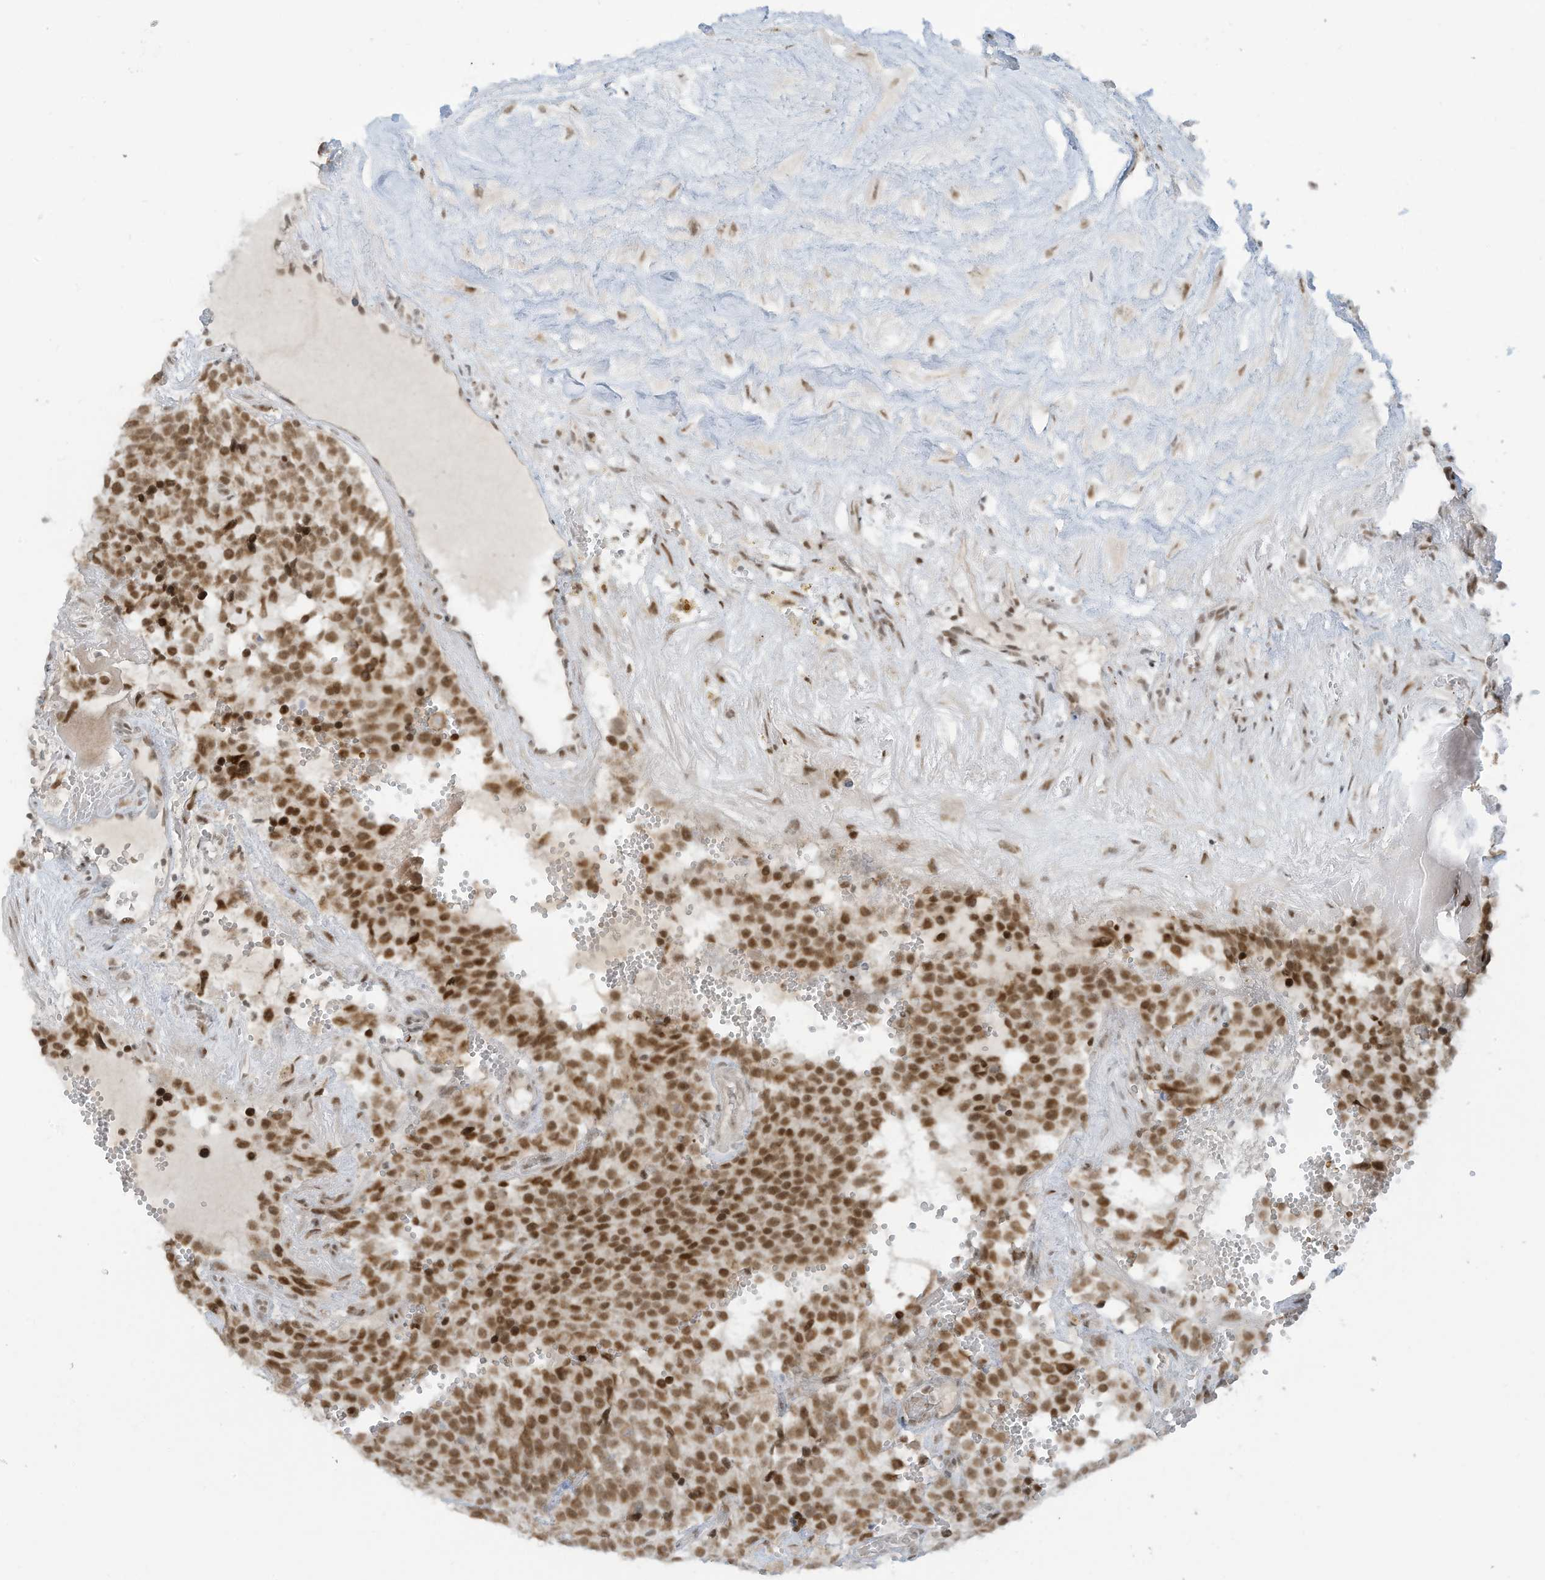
{"staining": {"intensity": "moderate", "quantity": ">75%", "location": "nuclear"}, "tissue": "testis cancer", "cell_type": "Tumor cells", "image_type": "cancer", "snomed": [{"axis": "morphology", "description": "Seminoma, NOS"}, {"axis": "topography", "description": "Testis"}], "caption": "DAB immunohistochemical staining of human testis cancer shows moderate nuclear protein positivity in approximately >75% of tumor cells.", "gene": "ECT2L", "patient": {"sex": "male", "age": 71}}